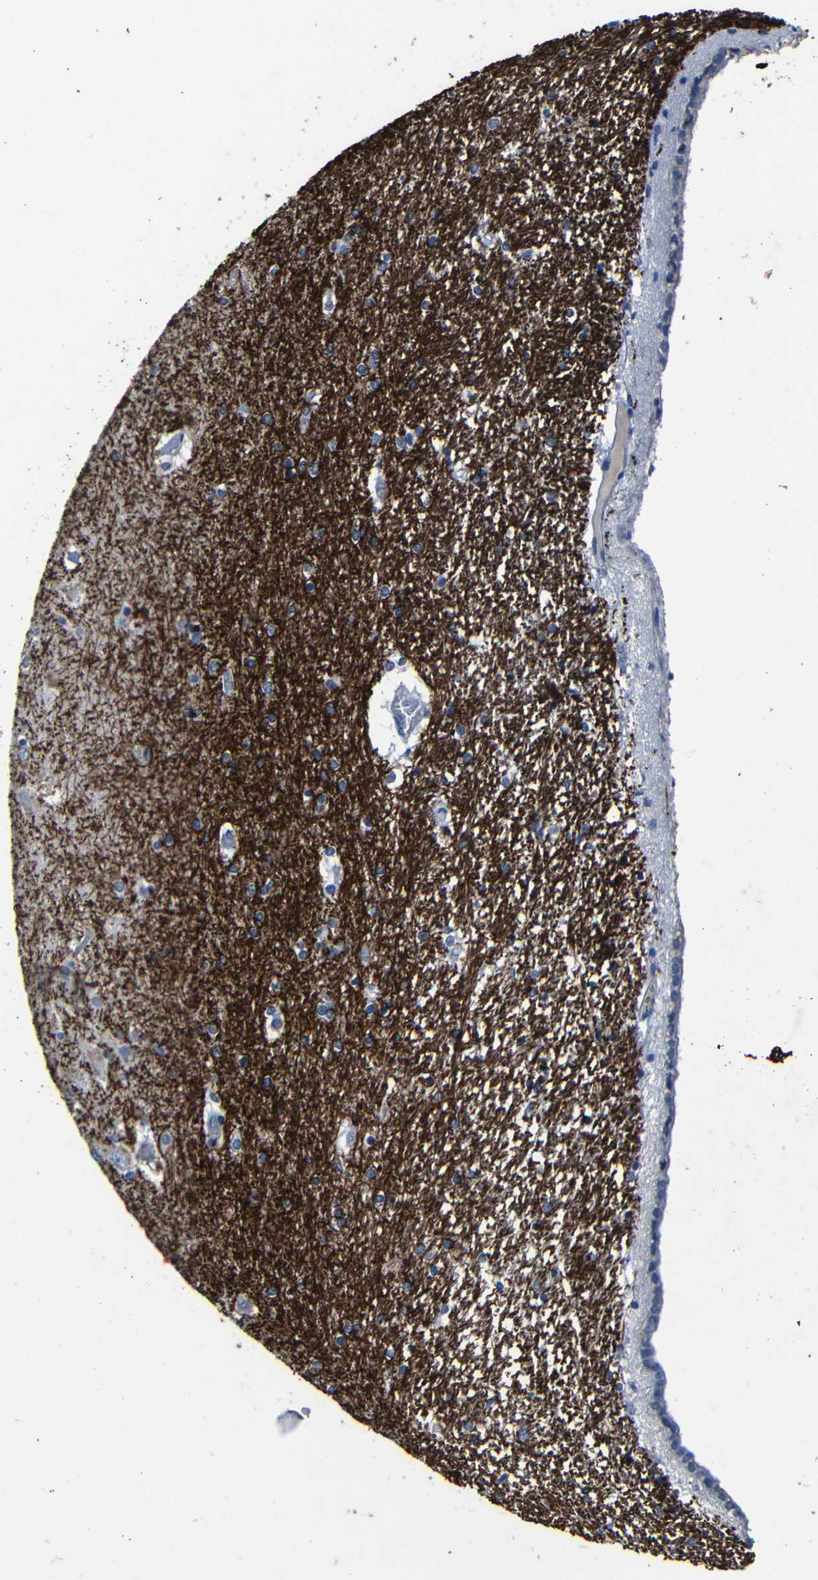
{"staining": {"intensity": "negative", "quantity": "none", "location": "none"}, "tissue": "hippocampus", "cell_type": "Glial cells", "image_type": "normal", "snomed": [{"axis": "morphology", "description": "Normal tissue, NOS"}, {"axis": "topography", "description": "Hippocampus"}], "caption": "IHC histopathology image of unremarkable hippocampus: hippocampus stained with DAB (3,3'-diaminobenzidine) reveals no significant protein positivity in glial cells.", "gene": "CLDN11", "patient": {"sex": "female", "age": 54}}